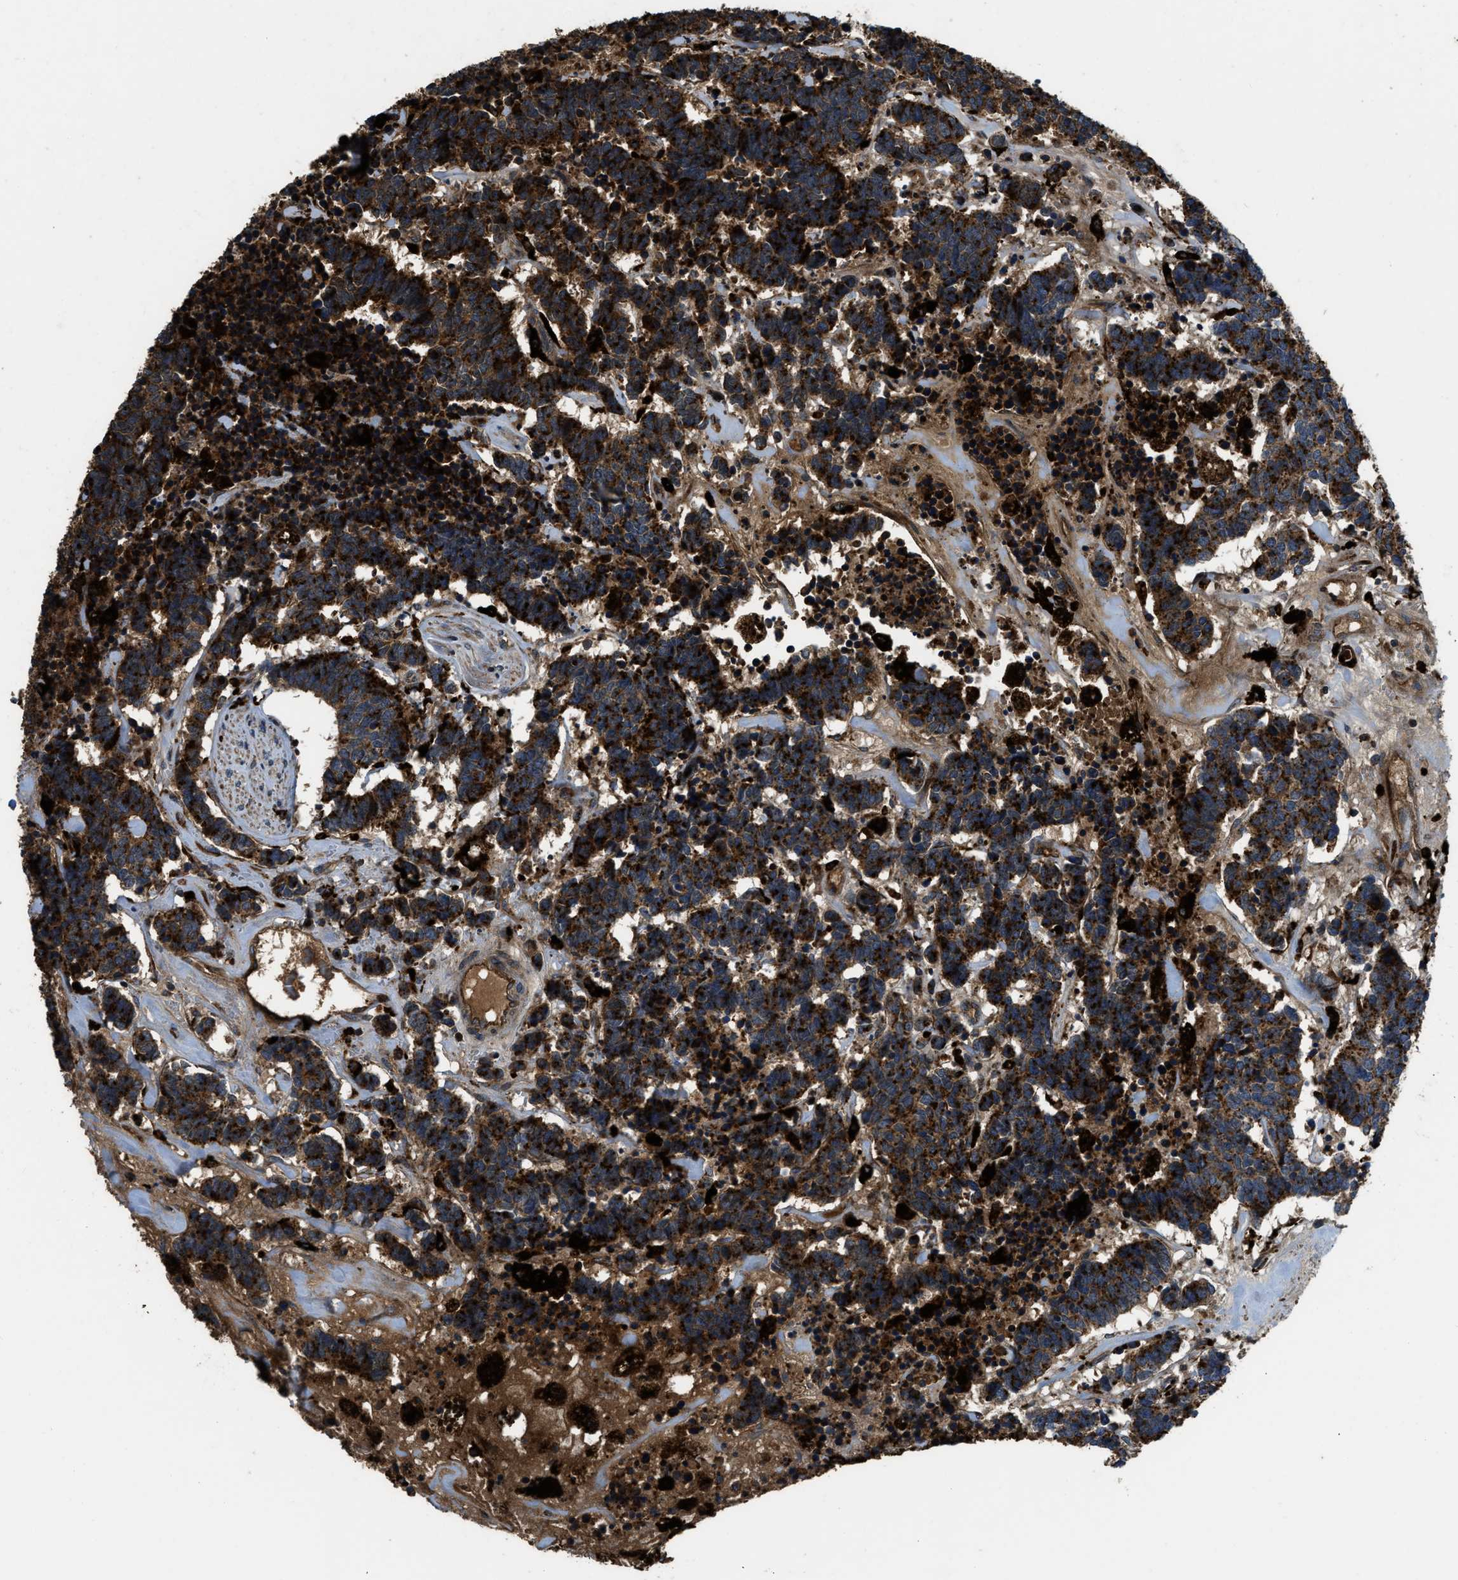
{"staining": {"intensity": "strong", "quantity": ">75%", "location": "cytoplasmic/membranous"}, "tissue": "carcinoid", "cell_type": "Tumor cells", "image_type": "cancer", "snomed": [{"axis": "morphology", "description": "Carcinoma, NOS"}, {"axis": "morphology", "description": "Carcinoid, malignant, NOS"}, {"axis": "topography", "description": "Urinary bladder"}], "caption": "Malignant carcinoid was stained to show a protein in brown. There is high levels of strong cytoplasmic/membranous positivity in approximately >75% of tumor cells. Immunohistochemistry (ihc) stains the protein of interest in brown and the nuclei are stained blue.", "gene": "GGH", "patient": {"sex": "male", "age": 57}}